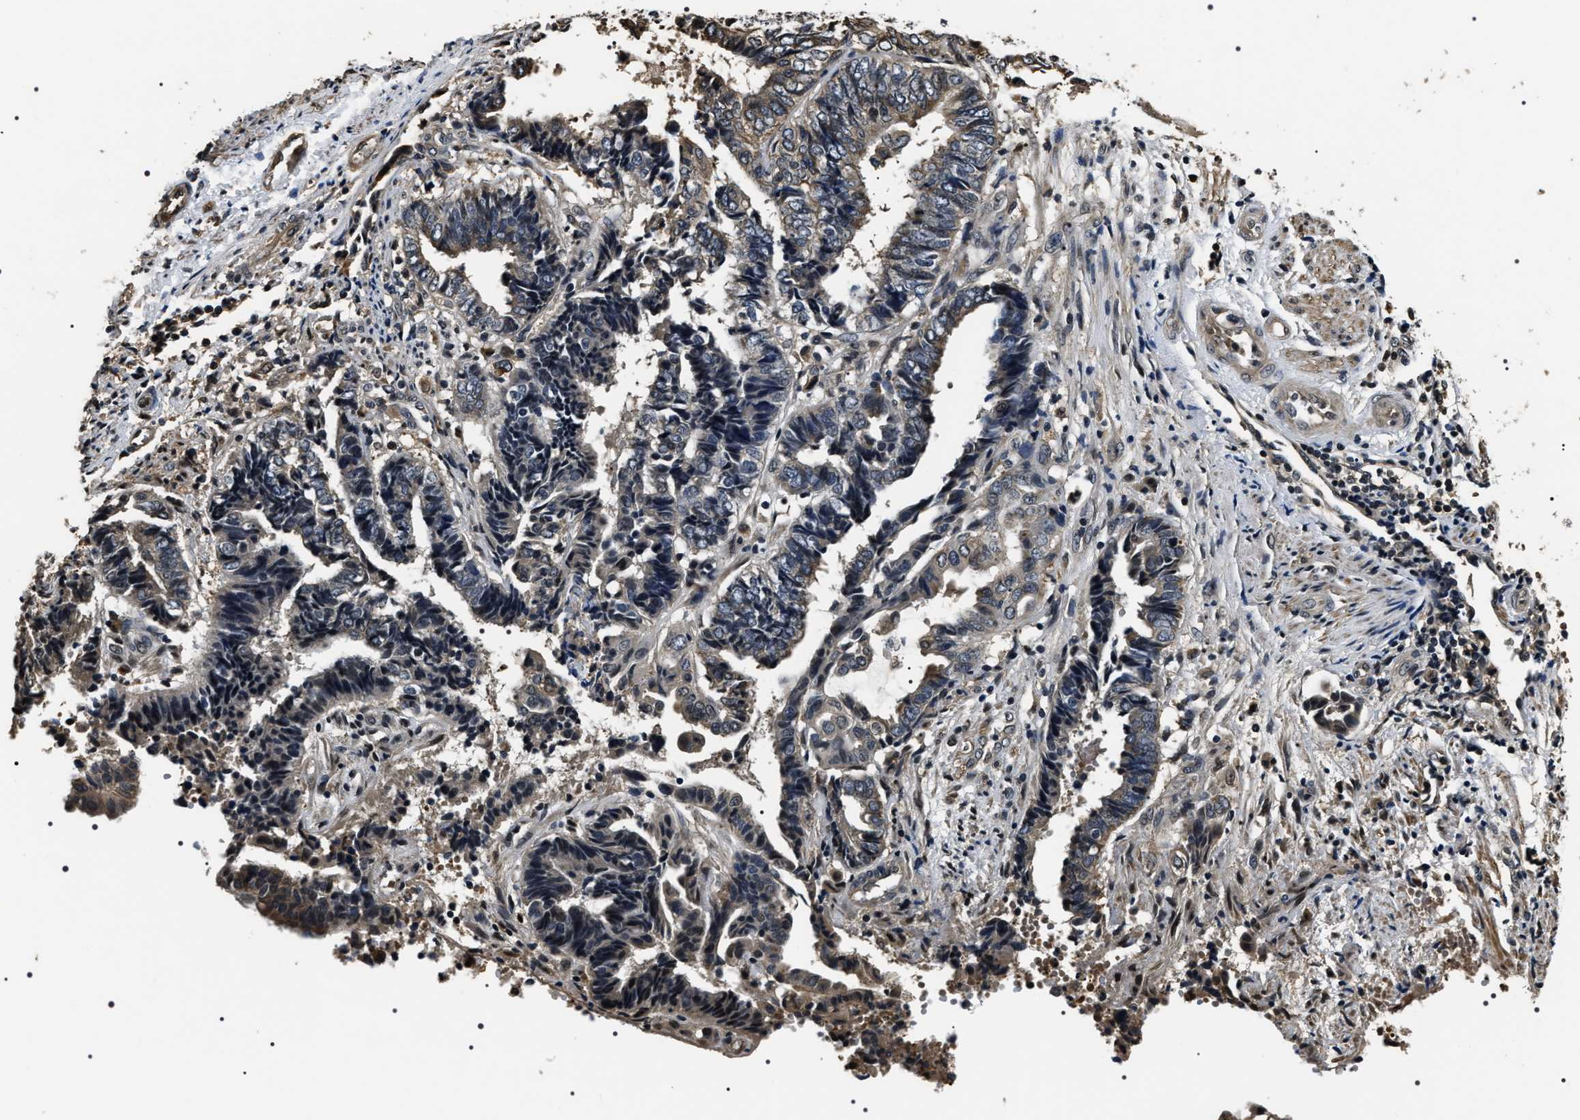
{"staining": {"intensity": "weak", "quantity": "25%-75%", "location": "cytoplasmic/membranous"}, "tissue": "endometrial cancer", "cell_type": "Tumor cells", "image_type": "cancer", "snomed": [{"axis": "morphology", "description": "Adenocarcinoma, NOS"}, {"axis": "topography", "description": "Uterus"}, {"axis": "topography", "description": "Endometrium"}], "caption": "Endometrial adenocarcinoma tissue exhibits weak cytoplasmic/membranous expression in about 25%-75% of tumor cells", "gene": "ARHGAP22", "patient": {"sex": "female", "age": 70}}